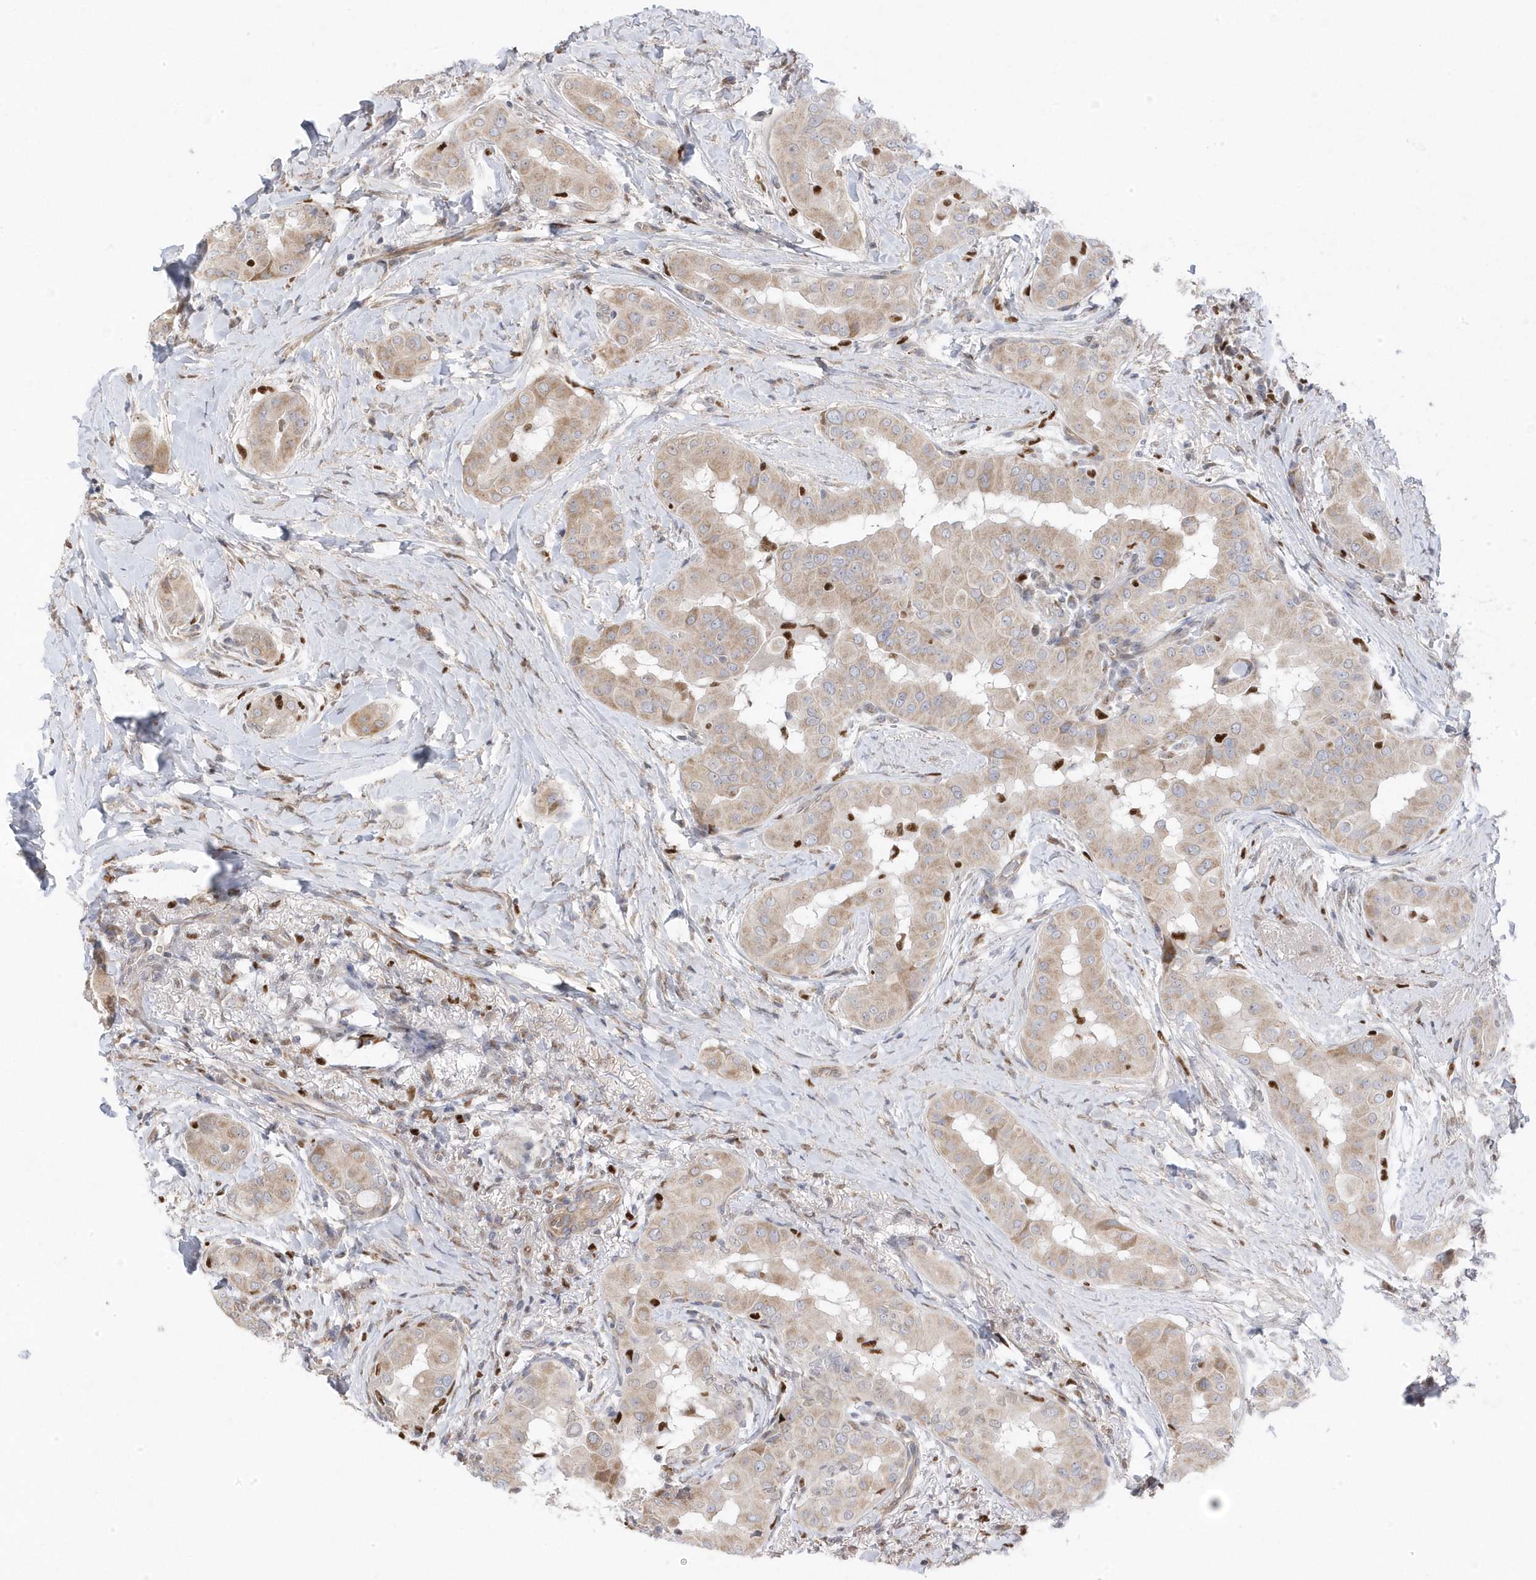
{"staining": {"intensity": "moderate", "quantity": "25%-75%", "location": "cytoplasmic/membranous"}, "tissue": "thyroid cancer", "cell_type": "Tumor cells", "image_type": "cancer", "snomed": [{"axis": "morphology", "description": "Papillary adenocarcinoma, NOS"}, {"axis": "topography", "description": "Thyroid gland"}], "caption": "A medium amount of moderate cytoplasmic/membranous staining is present in approximately 25%-75% of tumor cells in thyroid papillary adenocarcinoma tissue.", "gene": "GTPBP6", "patient": {"sex": "male", "age": 33}}